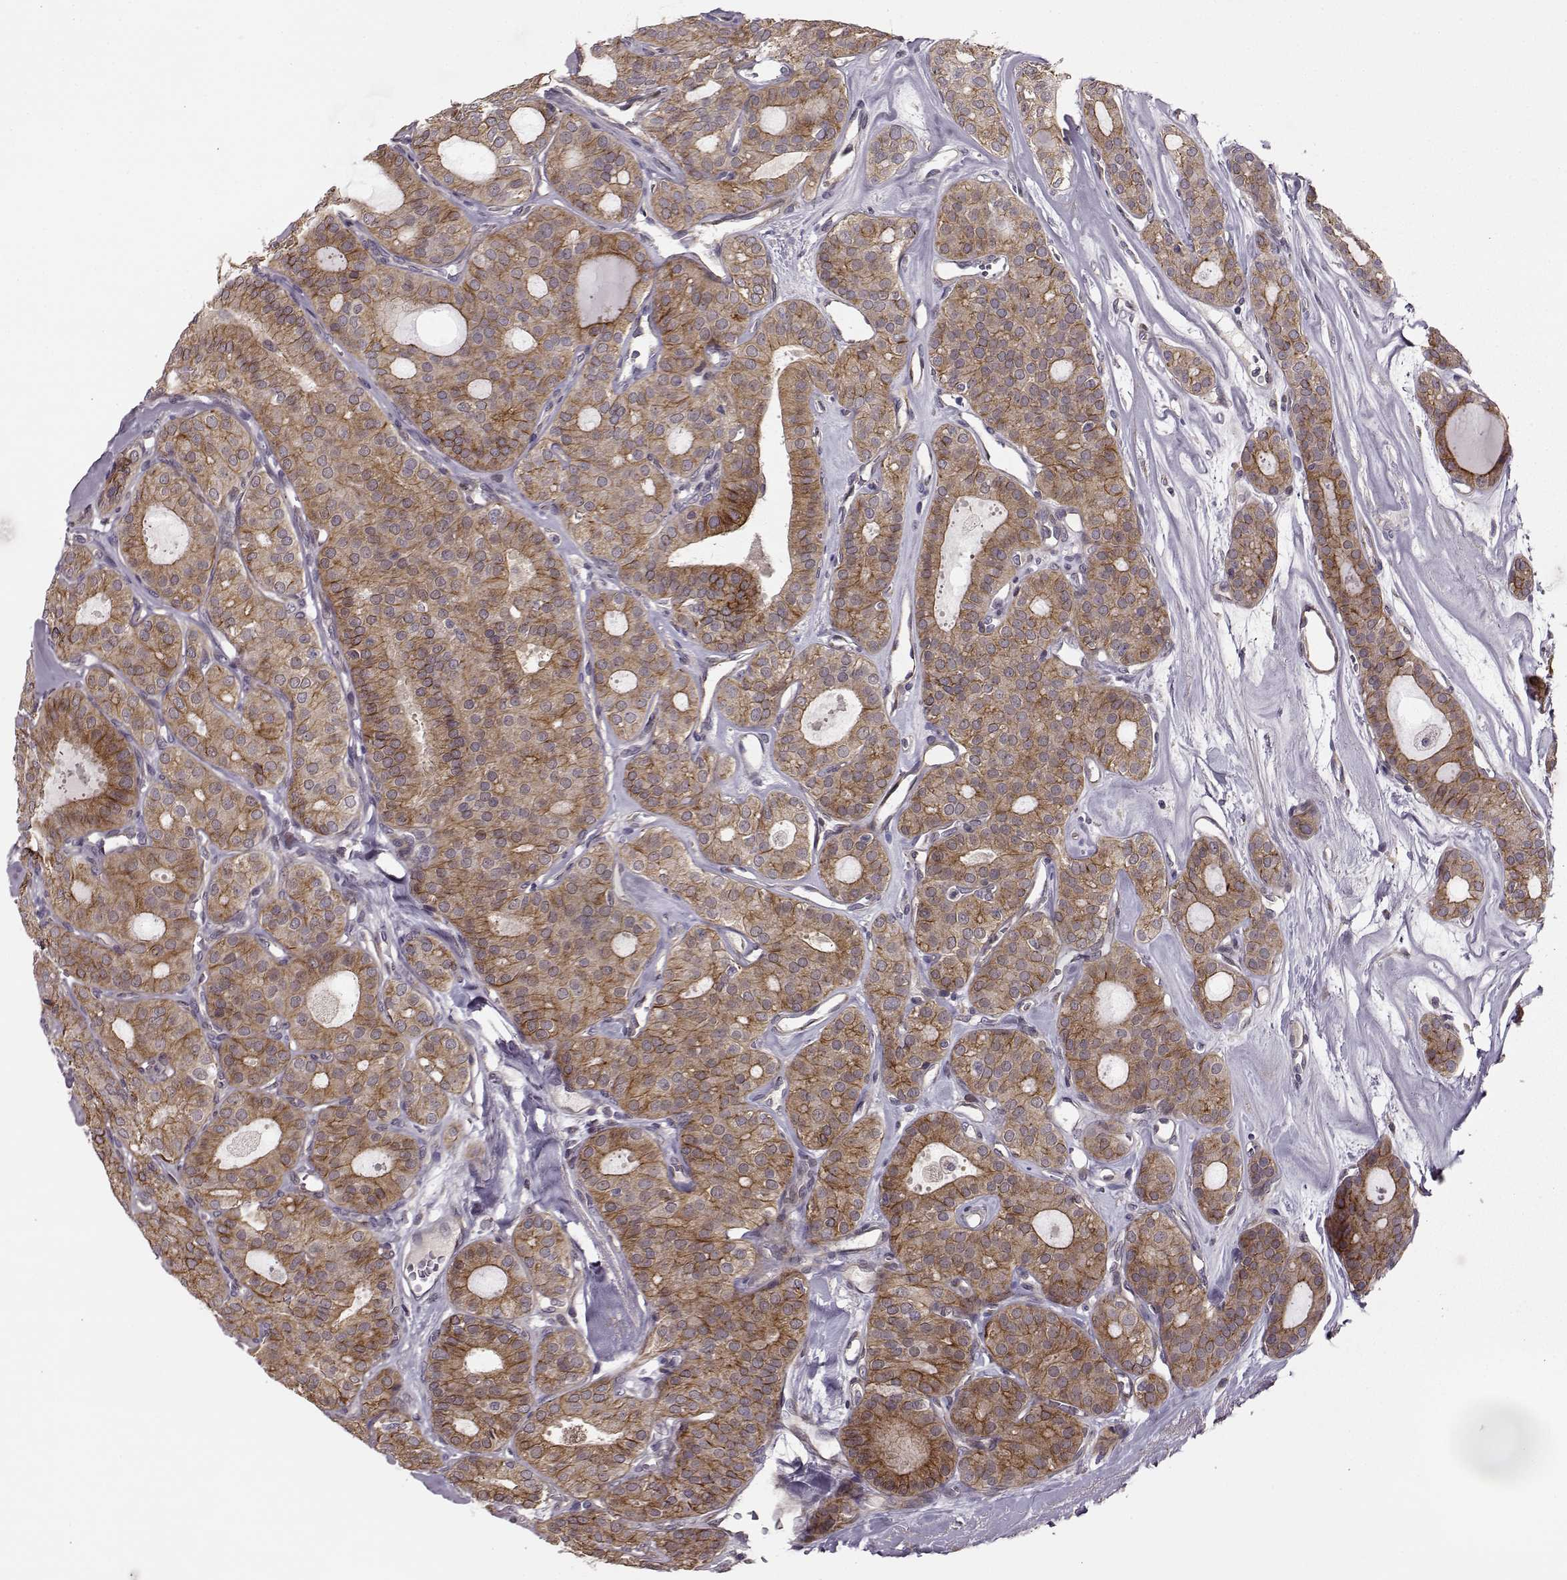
{"staining": {"intensity": "weak", "quantity": ">75%", "location": "cytoplasmic/membranous"}, "tissue": "thyroid cancer", "cell_type": "Tumor cells", "image_type": "cancer", "snomed": [{"axis": "morphology", "description": "Follicular adenoma carcinoma, NOS"}, {"axis": "topography", "description": "Thyroid gland"}], "caption": "Tumor cells show low levels of weak cytoplasmic/membranous expression in approximately >75% of cells in human thyroid follicular adenoma carcinoma.", "gene": "MTR", "patient": {"sex": "male", "age": 75}}